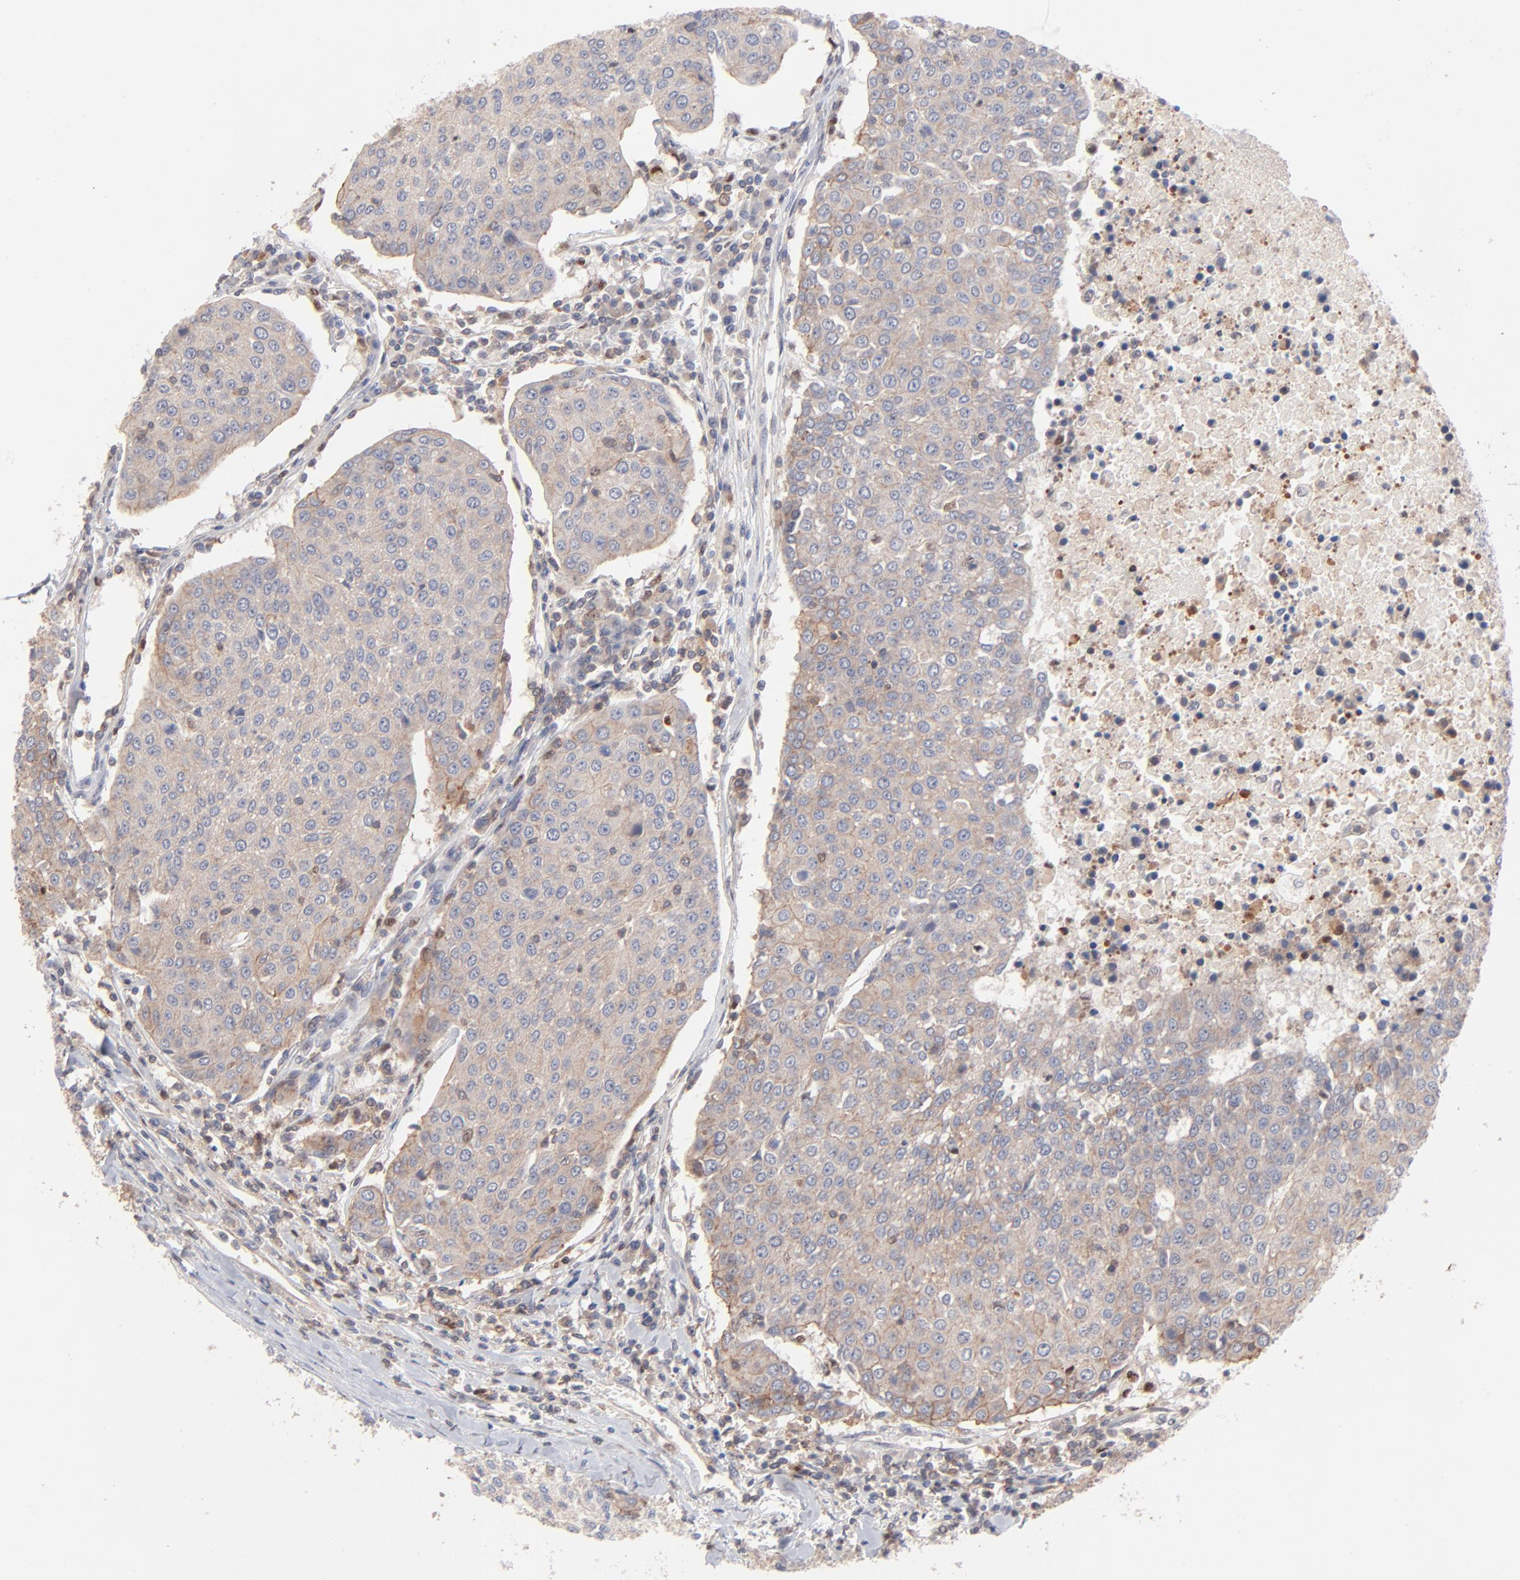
{"staining": {"intensity": "weak", "quantity": "<25%", "location": "cytoplasmic/membranous"}, "tissue": "urothelial cancer", "cell_type": "Tumor cells", "image_type": "cancer", "snomed": [{"axis": "morphology", "description": "Urothelial carcinoma, High grade"}, {"axis": "topography", "description": "Urinary bladder"}], "caption": "Photomicrograph shows no protein staining in tumor cells of high-grade urothelial carcinoma tissue.", "gene": "ARHGEF6", "patient": {"sex": "female", "age": 85}}